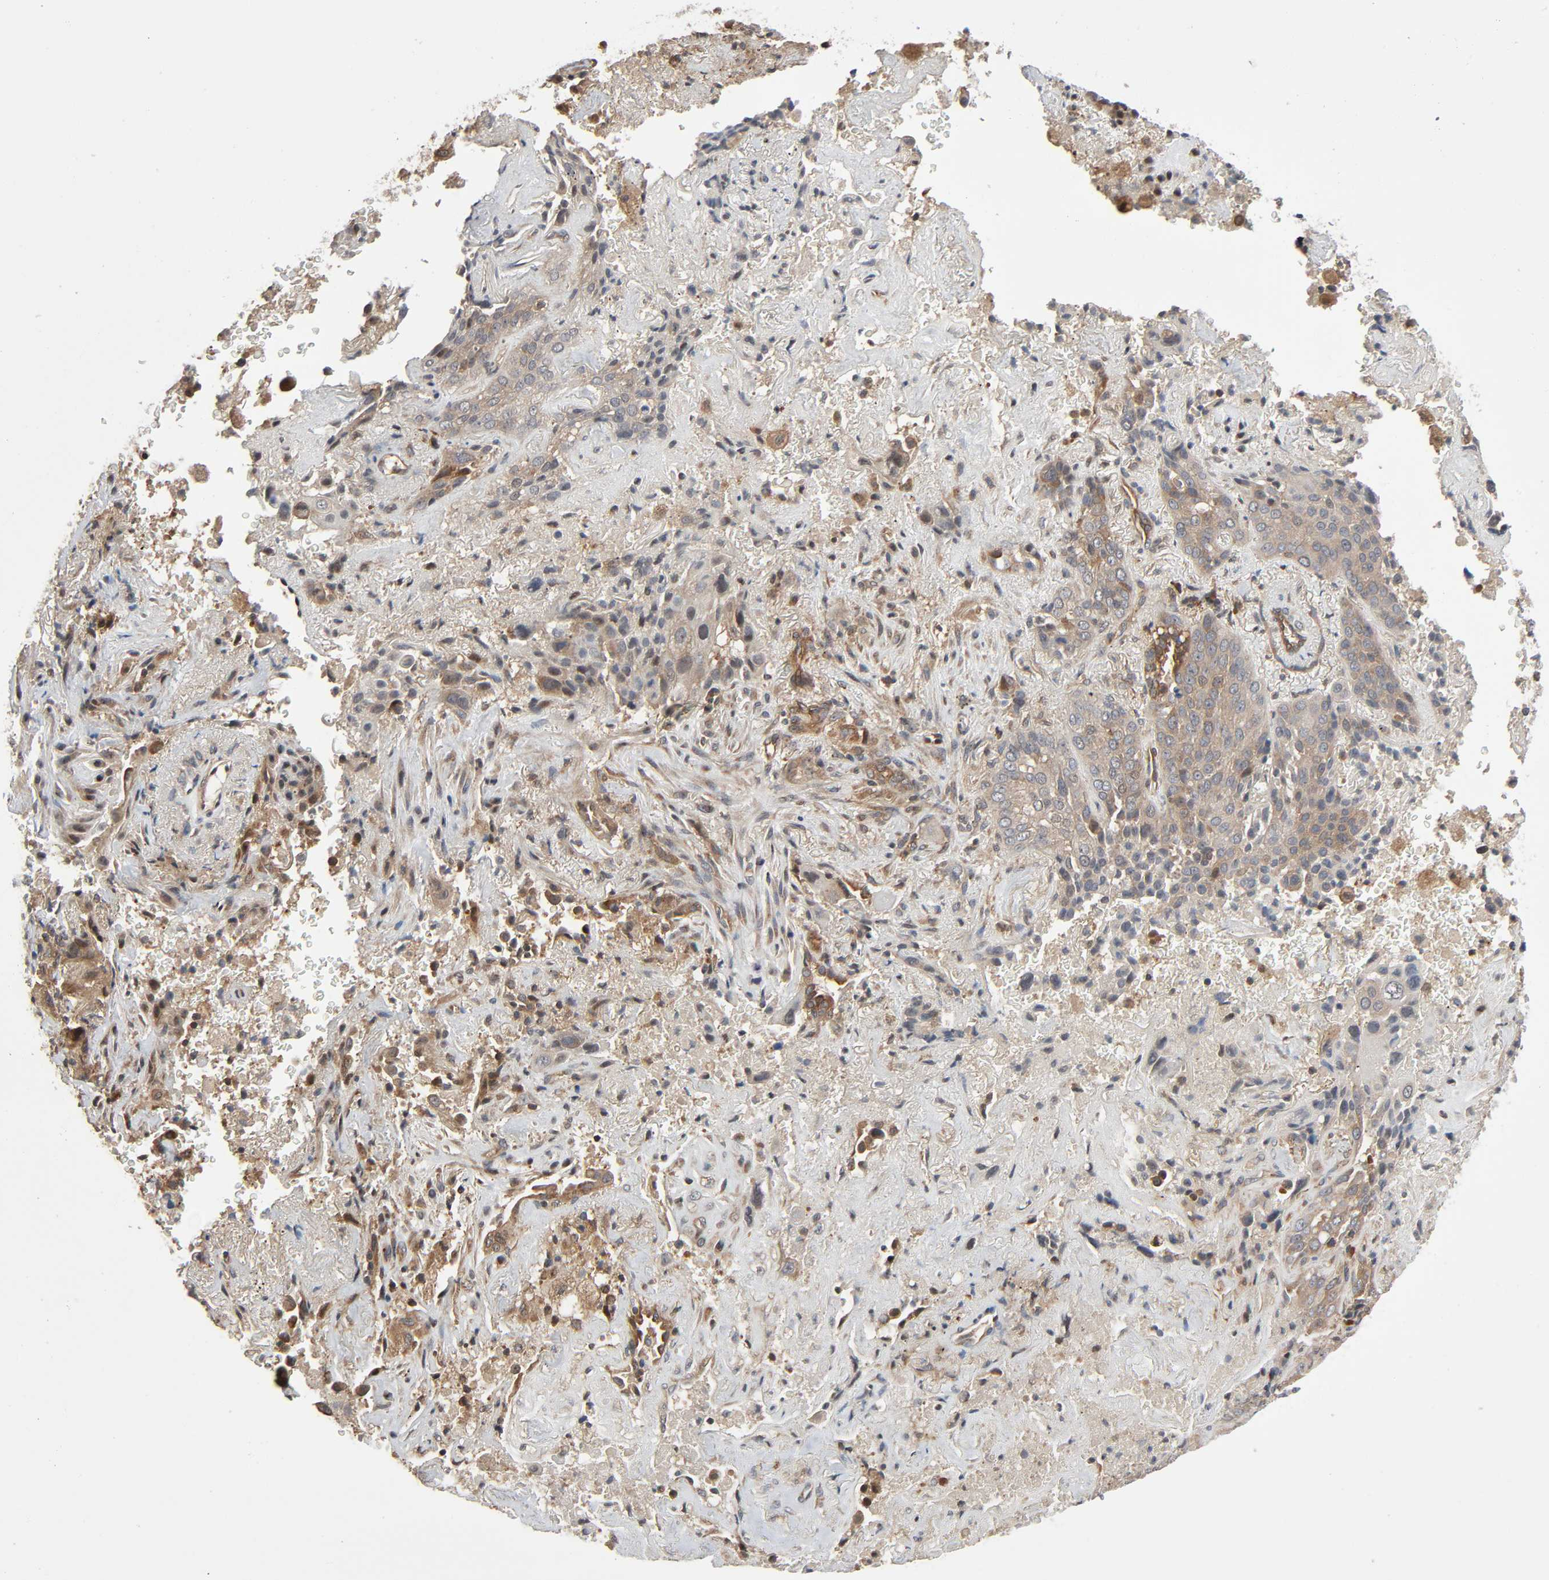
{"staining": {"intensity": "weak", "quantity": ">75%", "location": "cytoplasmic/membranous"}, "tissue": "lung cancer", "cell_type": "Tumor cells", "image_type": "cancer", "snomed": [{"axis": "morphology", "description": "Squamous cell carcinoma, NOS"}, {"axis": "topography", "description": "Lung"}], "caption": "Immunohistochemical staining of human squamous cell carcinoma (lung) demonstrates low levels of weak cytoplasmic/membranous protein positivity in approximately >75% of tumor cells.", "gene": "PPP2R1B", "patient": {"sex": "male", "age": 54}}